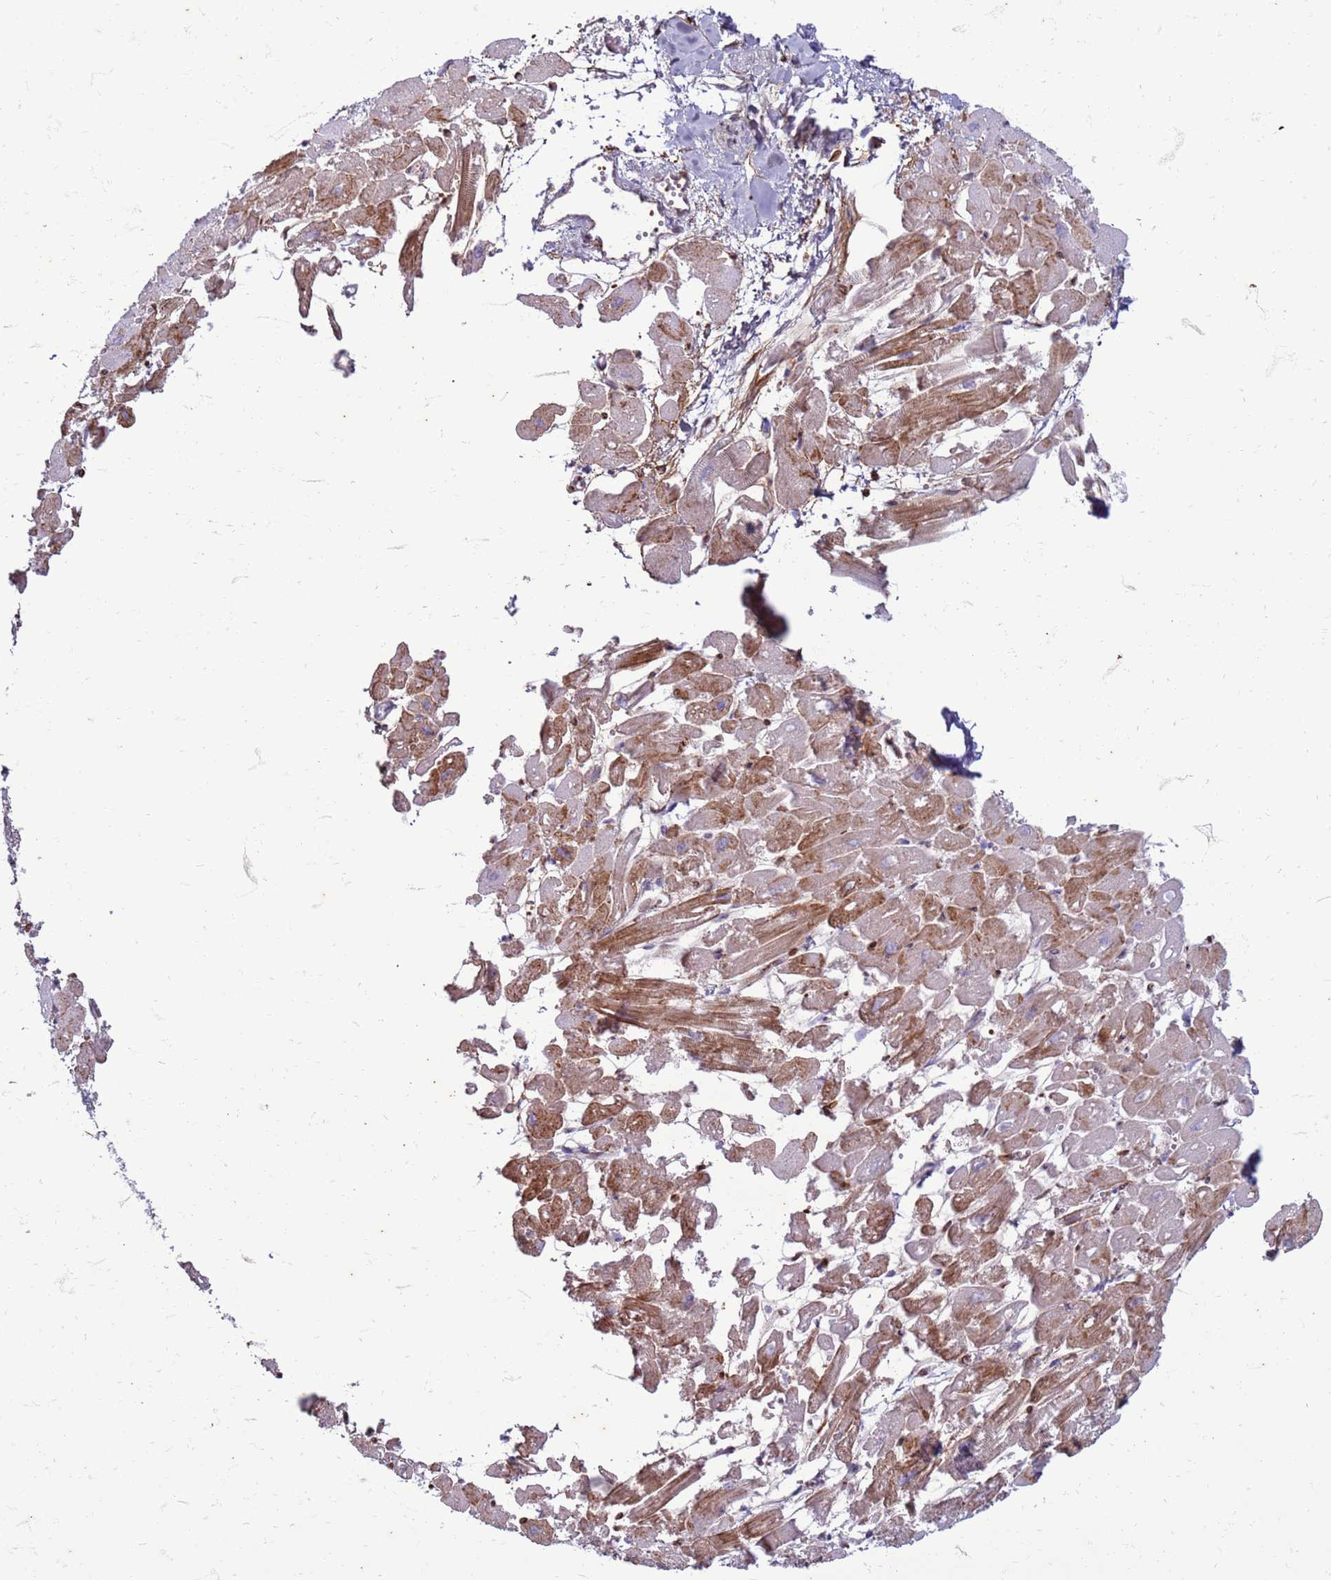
{"staining": {"intensity": "moderate", "quantity": "25%-75%", "location": "cytoplasmic/membranous"}, "tissue": "heart muscle", "cell_type": "Cardiomyocytes", "image_type": "normal", "snomed": [{"axis": "morphology", "description": "Normal tissue, NOS"}, {"axis": "topography", "description": "Heart"}], "caption": "Unremarkable heart muscle was stained to show a protein in brown. There is medium levels of moderate cytoplasmic/membranous staining in about 25%-75% of cardiomyocytes. (brown staining indicates protein expression, while blue staining denotes nuclei).", "gene": "METTL25B", "patient": {"sex": "male", "age": 54}}